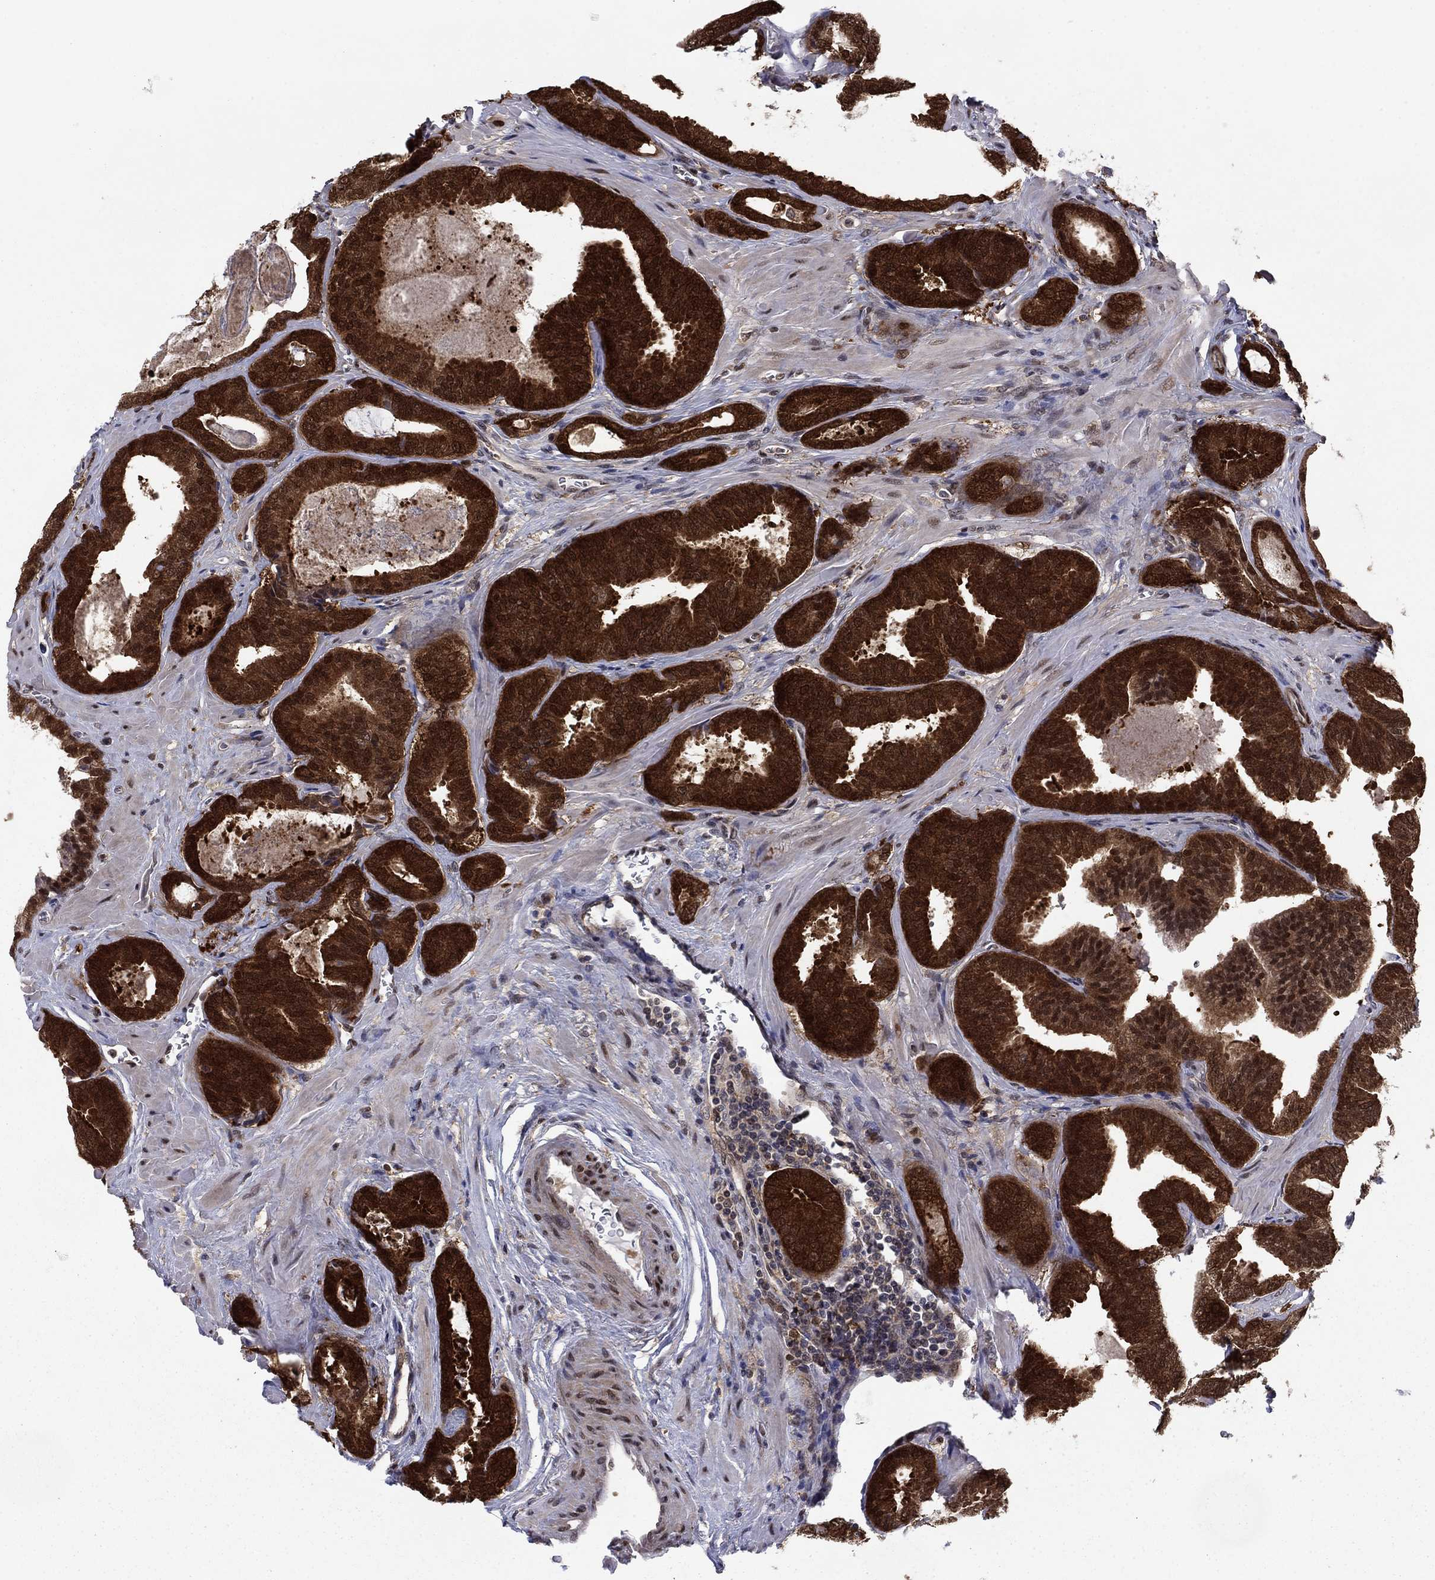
{"staining": {"intensity": "strong", "quantity": ">75%", "location": "cytoplasmic/membranous"}, "tissue": "prostate cancer", "cell_type": "Tumor cells", "image_type": "cancer", "snomed": [{"axis": "morphology", "description": "Adenocarcinoma, NOS"}, {"axis": "topography", "description": "Prostate"}], "caption": "Protein expression analysis of human prostate cancer reveals strong cytoplasmic/membranous positivity in approximately >75% of tumor cells. The staining was performed using DAB to visualize the protein expression in brown, while the nuclei were stained in blue with hematoxylin (Magnification: 20x).", "gene": "FKBP4", "patient": {"sex": "male", "age": 63}}